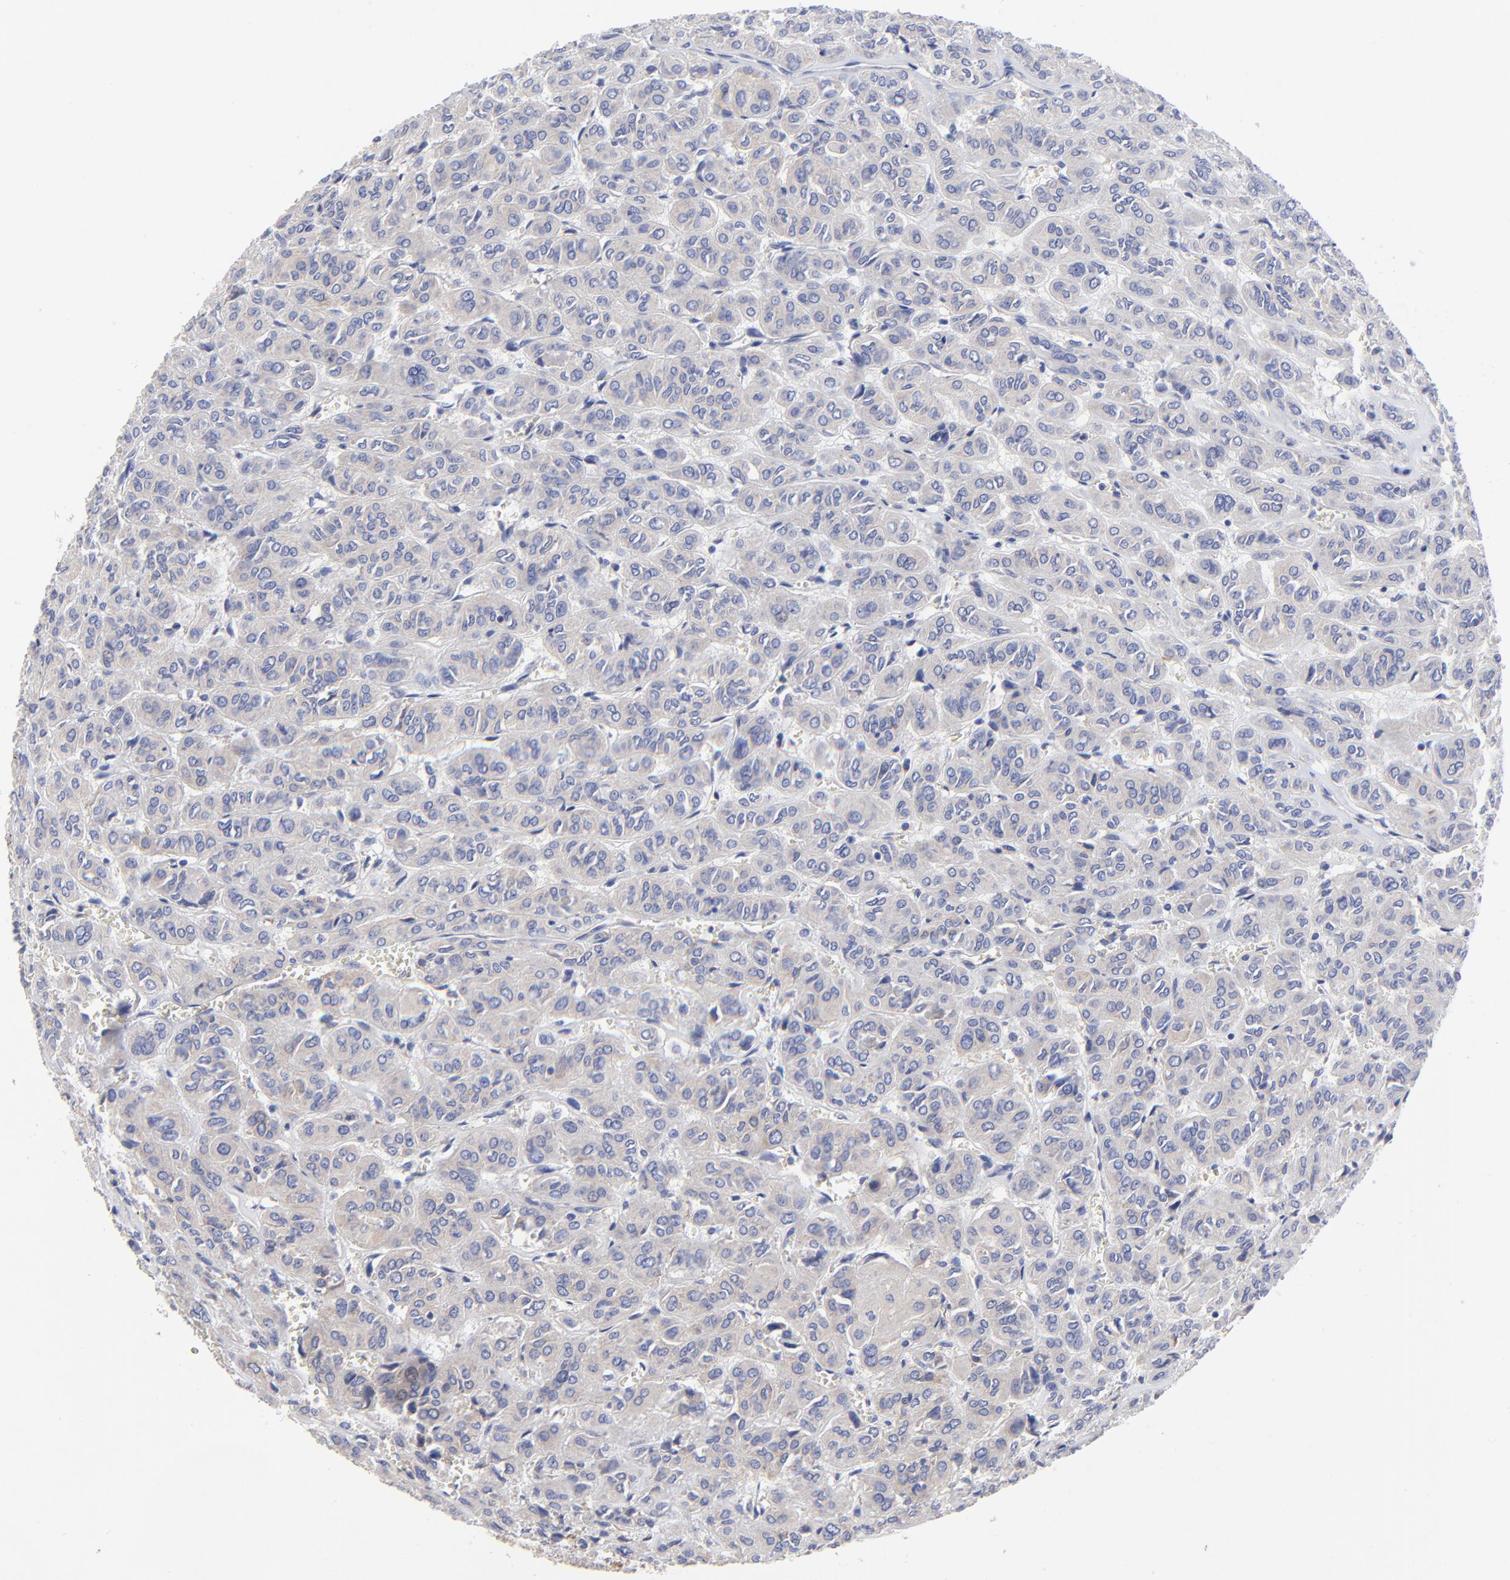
{"staining": {"intensity": "negative", "quantity": "none", "location": "none"}, "tissue": "thyroid cancer", "cell_type": "Tumor cells", "image_type": "cancer", "snomed": [{"axis": "morphology", "description": "Follicular adenoma carcinoma, NOS"}, {"axis": "topography", "description": "Thyroid gland"}], "caption": "Follicular adenoma carcinoma (thyroid) was stained to show a protein in brown. There is no significant expression in tumor cells.", "gene": "SULF2", "patient": {"sex": "female", "age": 71}}